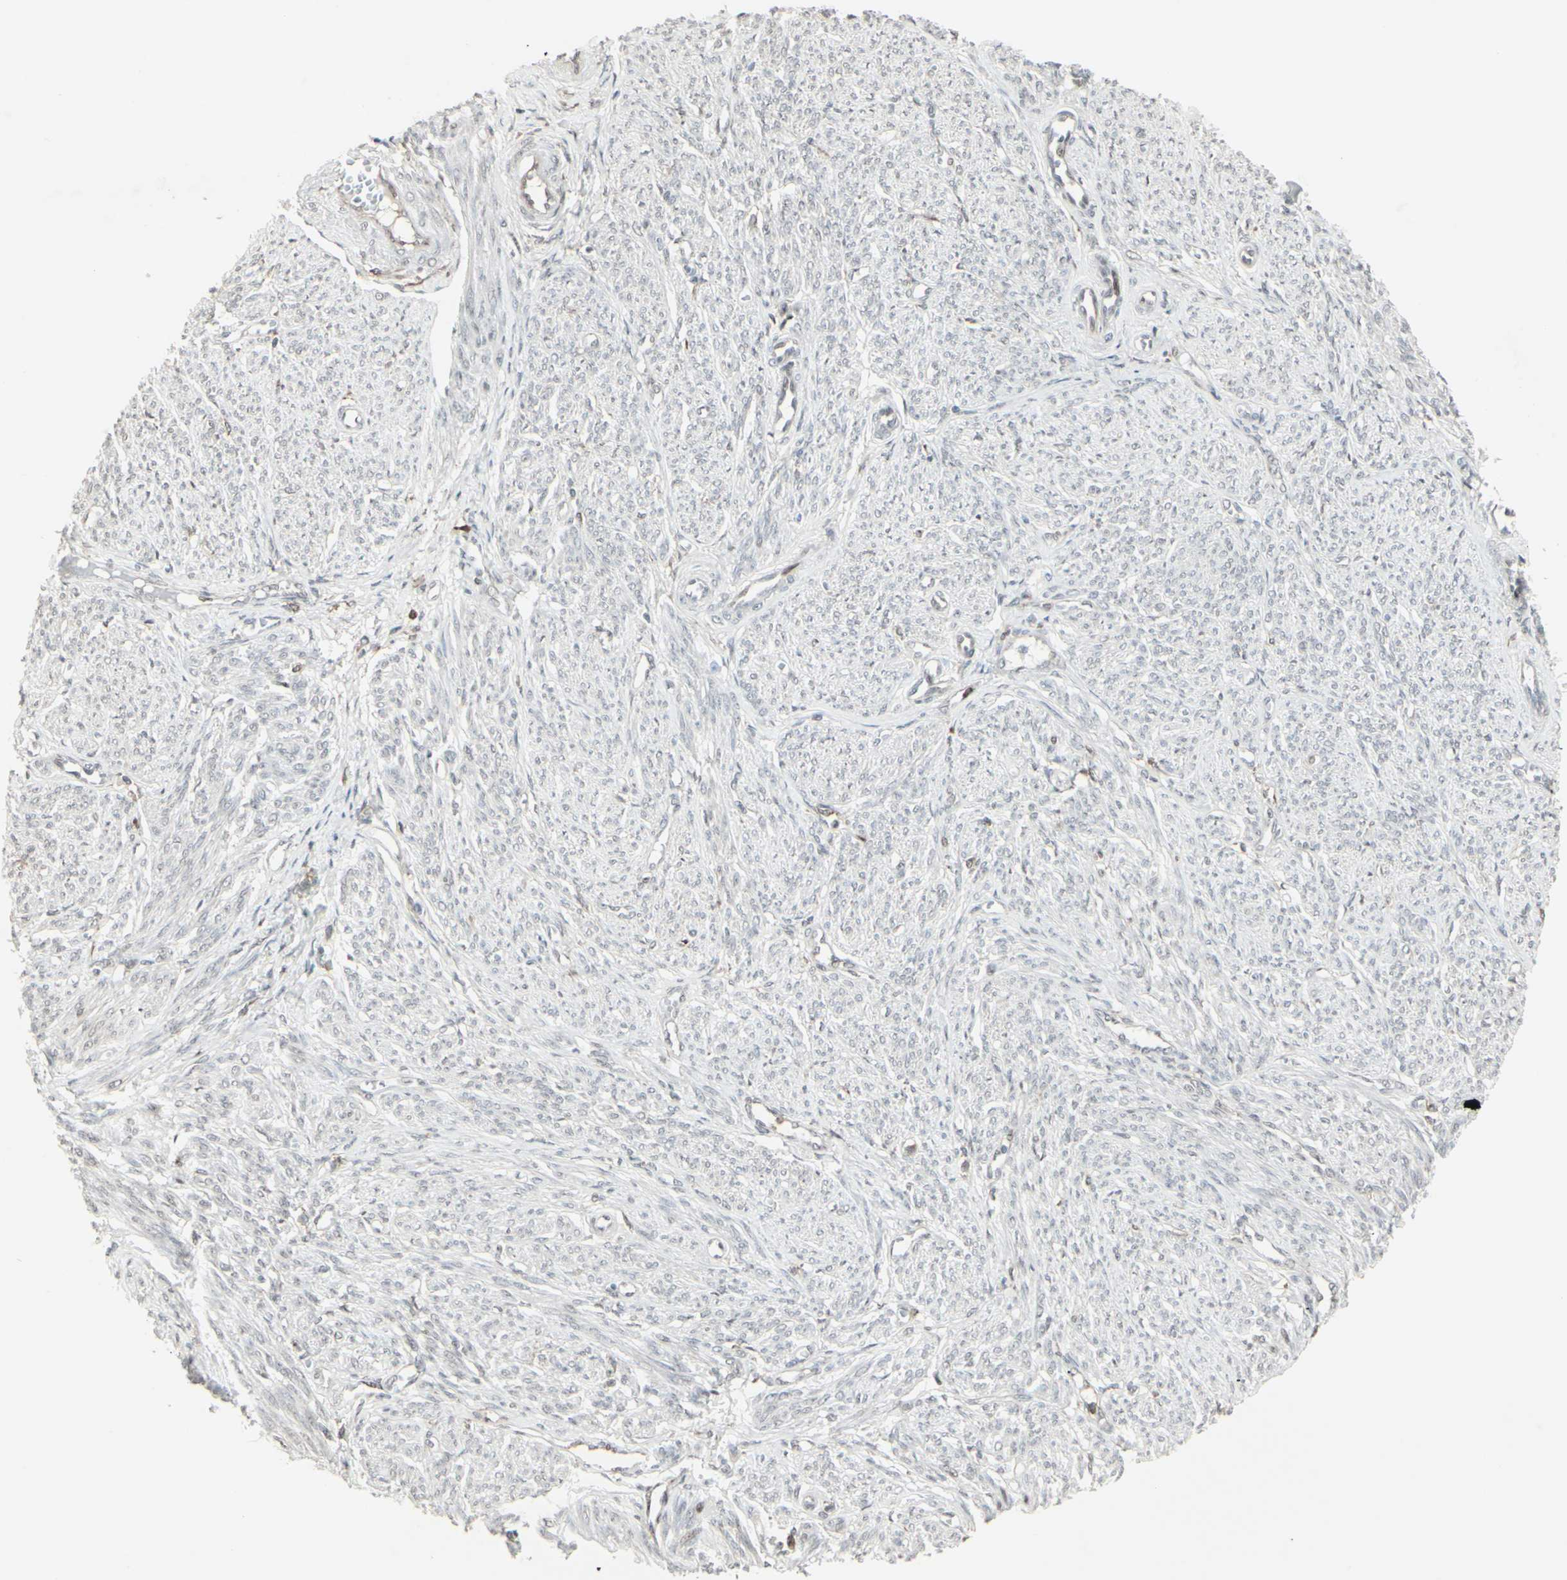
{"staining": {"intensity": "weak", "quantity": "25%-75%", "location": "cytoplasmic/membranous,nuclear"}, "tissue": "smooth muscle", "cell_type": "Smooth muscle cells", "image_type": "normal", "snomed": [{"axis": "morphology", "description": "Normal tissue, NOS"}, {"axis": "topography", "description": "Smooth muscle"}], "caption": "Protein expression analysis of normal smooth muscle shows weak cytoplasmic/membranous,nuclear positivity in approximately 25%-75% of smooth muscle cells.", "gene": "CD33", "patient": {"sex": "female", "age": 65}}